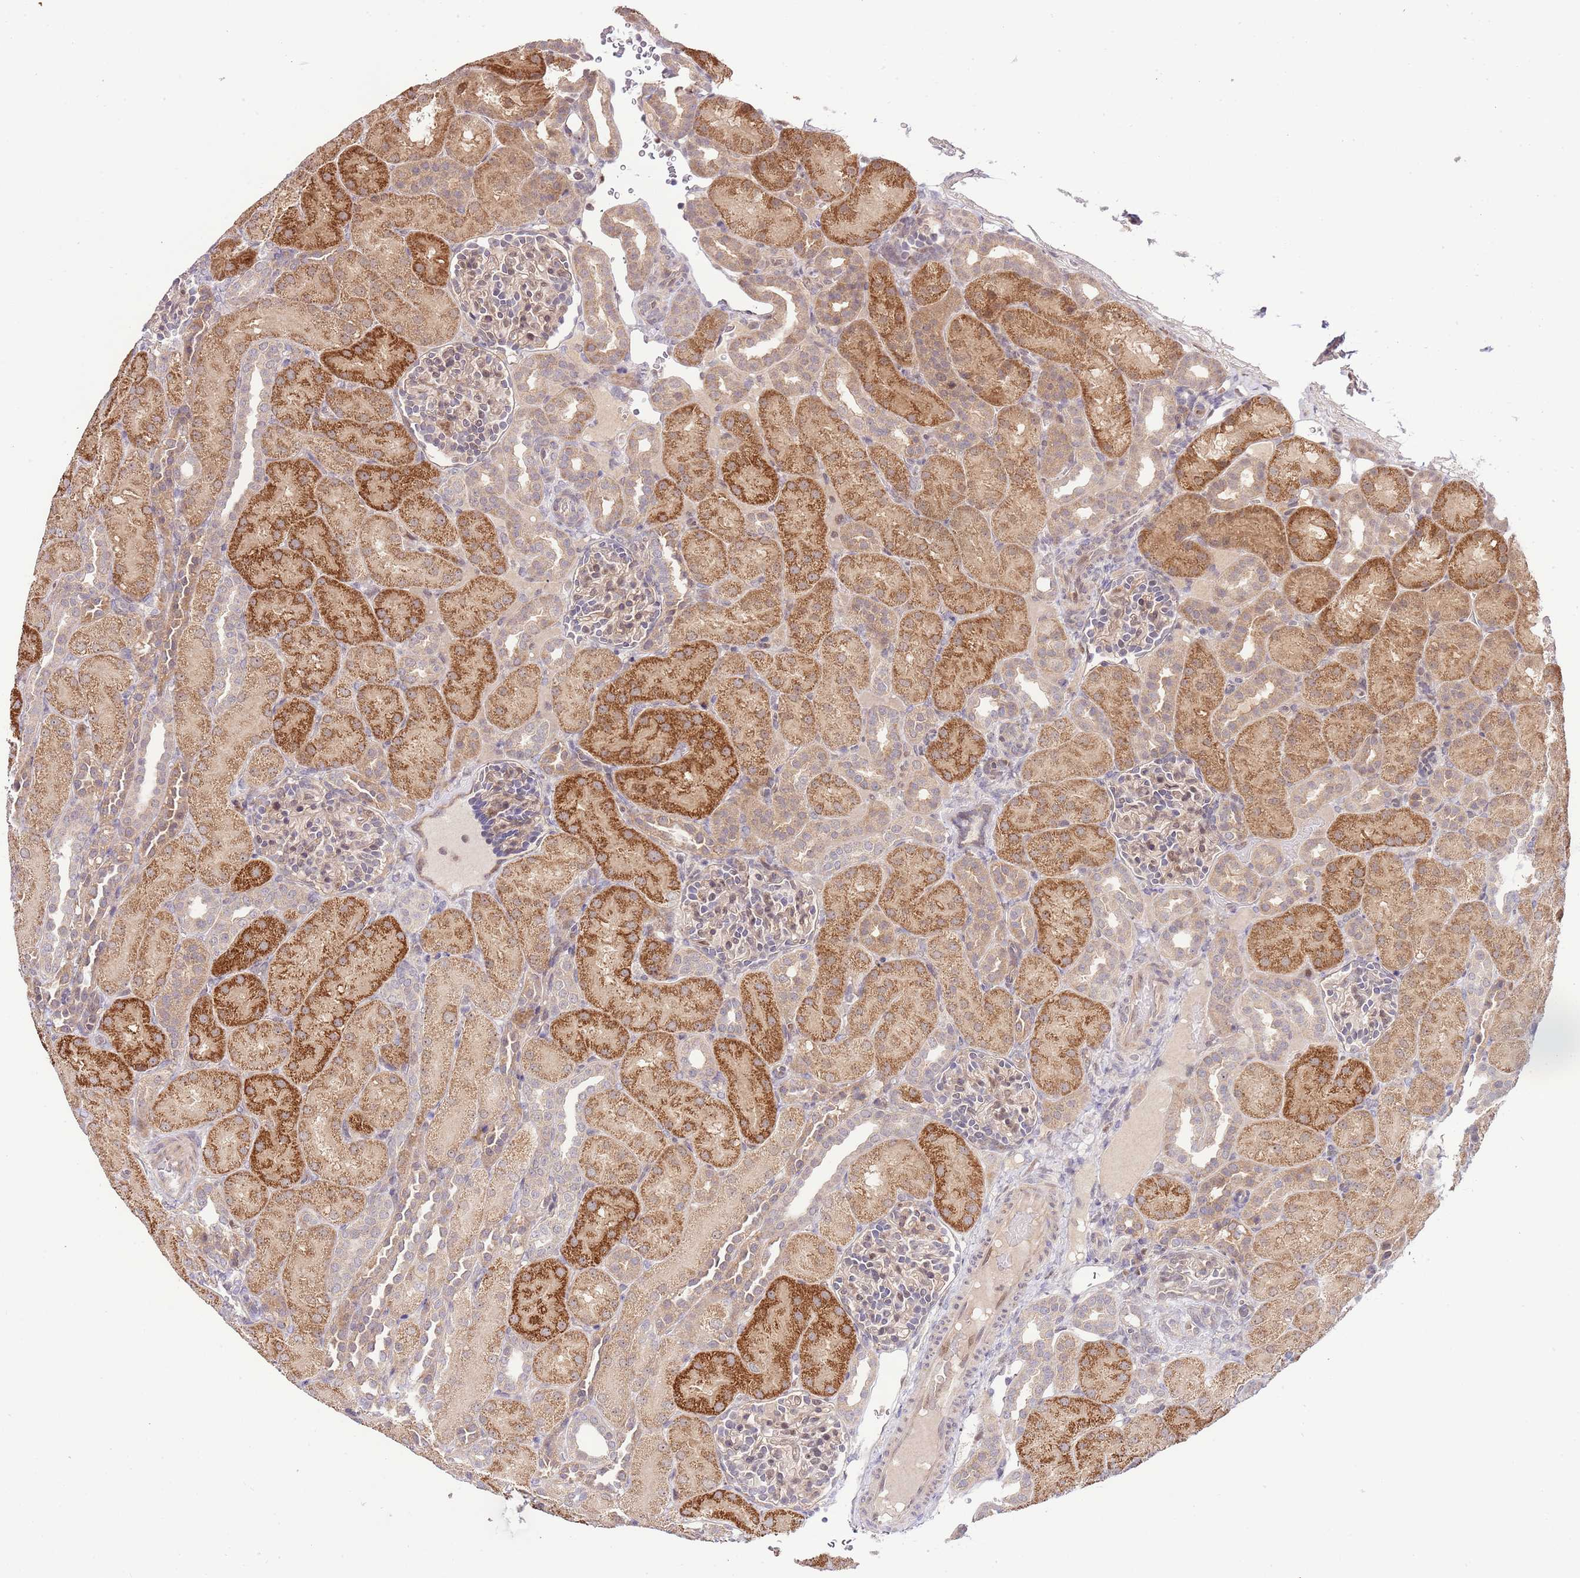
{"staining": {"intensity": "moderate", "quantity": "<25%", "location": "nuclear"}, "tissue": "kidney", "cell_type": "Cells in glomeruli", "image_type": "normal", "snomed": [{"axis": "morphology", "description": "Normal tissue, NOS"}, {"axis": "topography", "description": "Kidney"}], "caption": "Brown immunohistochemical staining in unremarkable human kidney displays moderate nuclear expression in about <25% of cells in glomeruli.", "gene": "CHD1", "patient": {"sex": "male", "age": 1}}